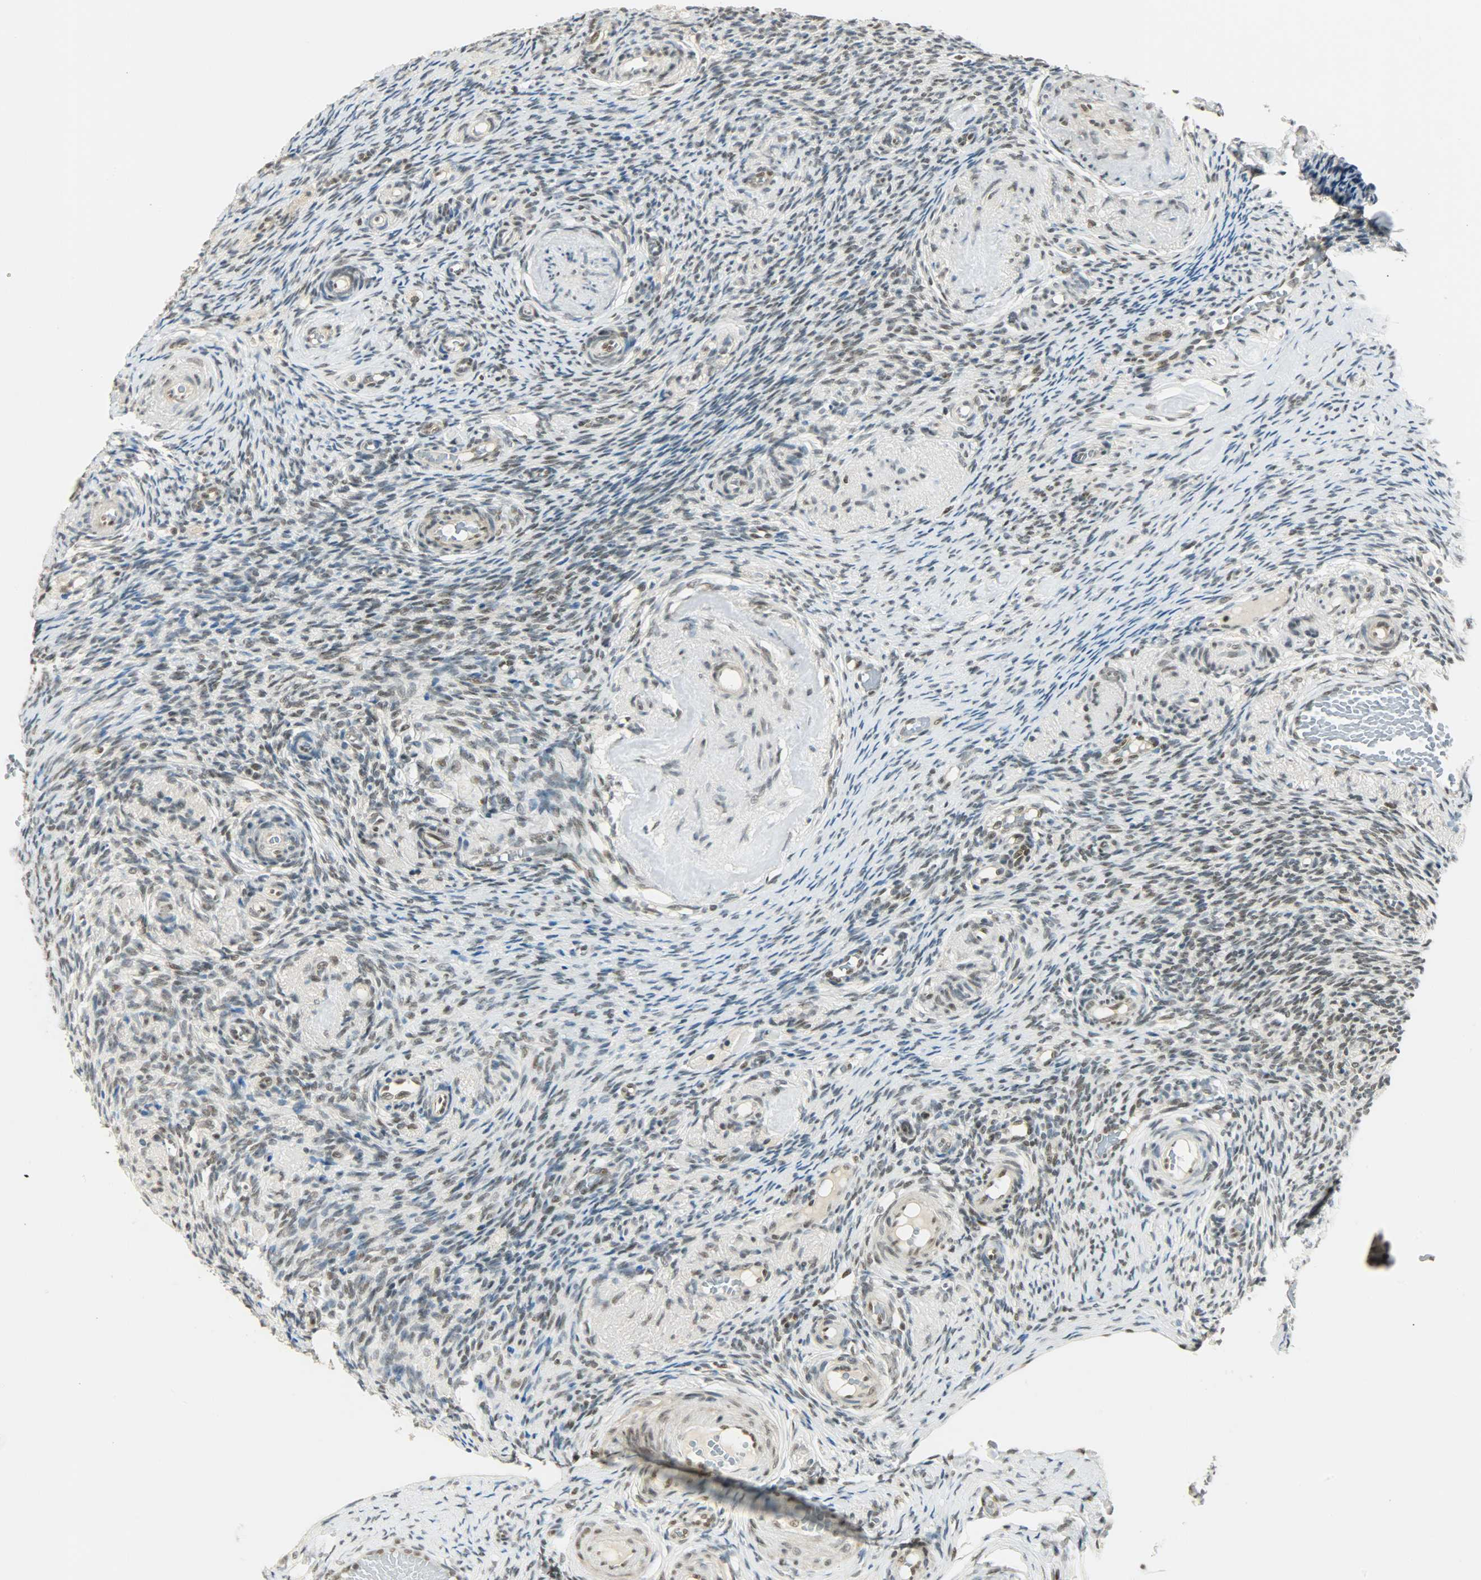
{"staining": {"intensity": "moderate", "quantity": ">75%", "location": "nuclear"}, "tissue": "ovary", "cell_type": "Ovarian stroma cells", "image_type": "normal", "snomed": [{"axis": "morphology", "description": "Normal tissue, NOS"}, {"axis": "topography", "description": "Ovary"}], "caption": "A histopathology image of ovary stained for a protein shows moderate nuclear brown staining in ovarian stroma cells.", "gene": "SUGP1", "patient": {"sex": "female", "age": 60}}